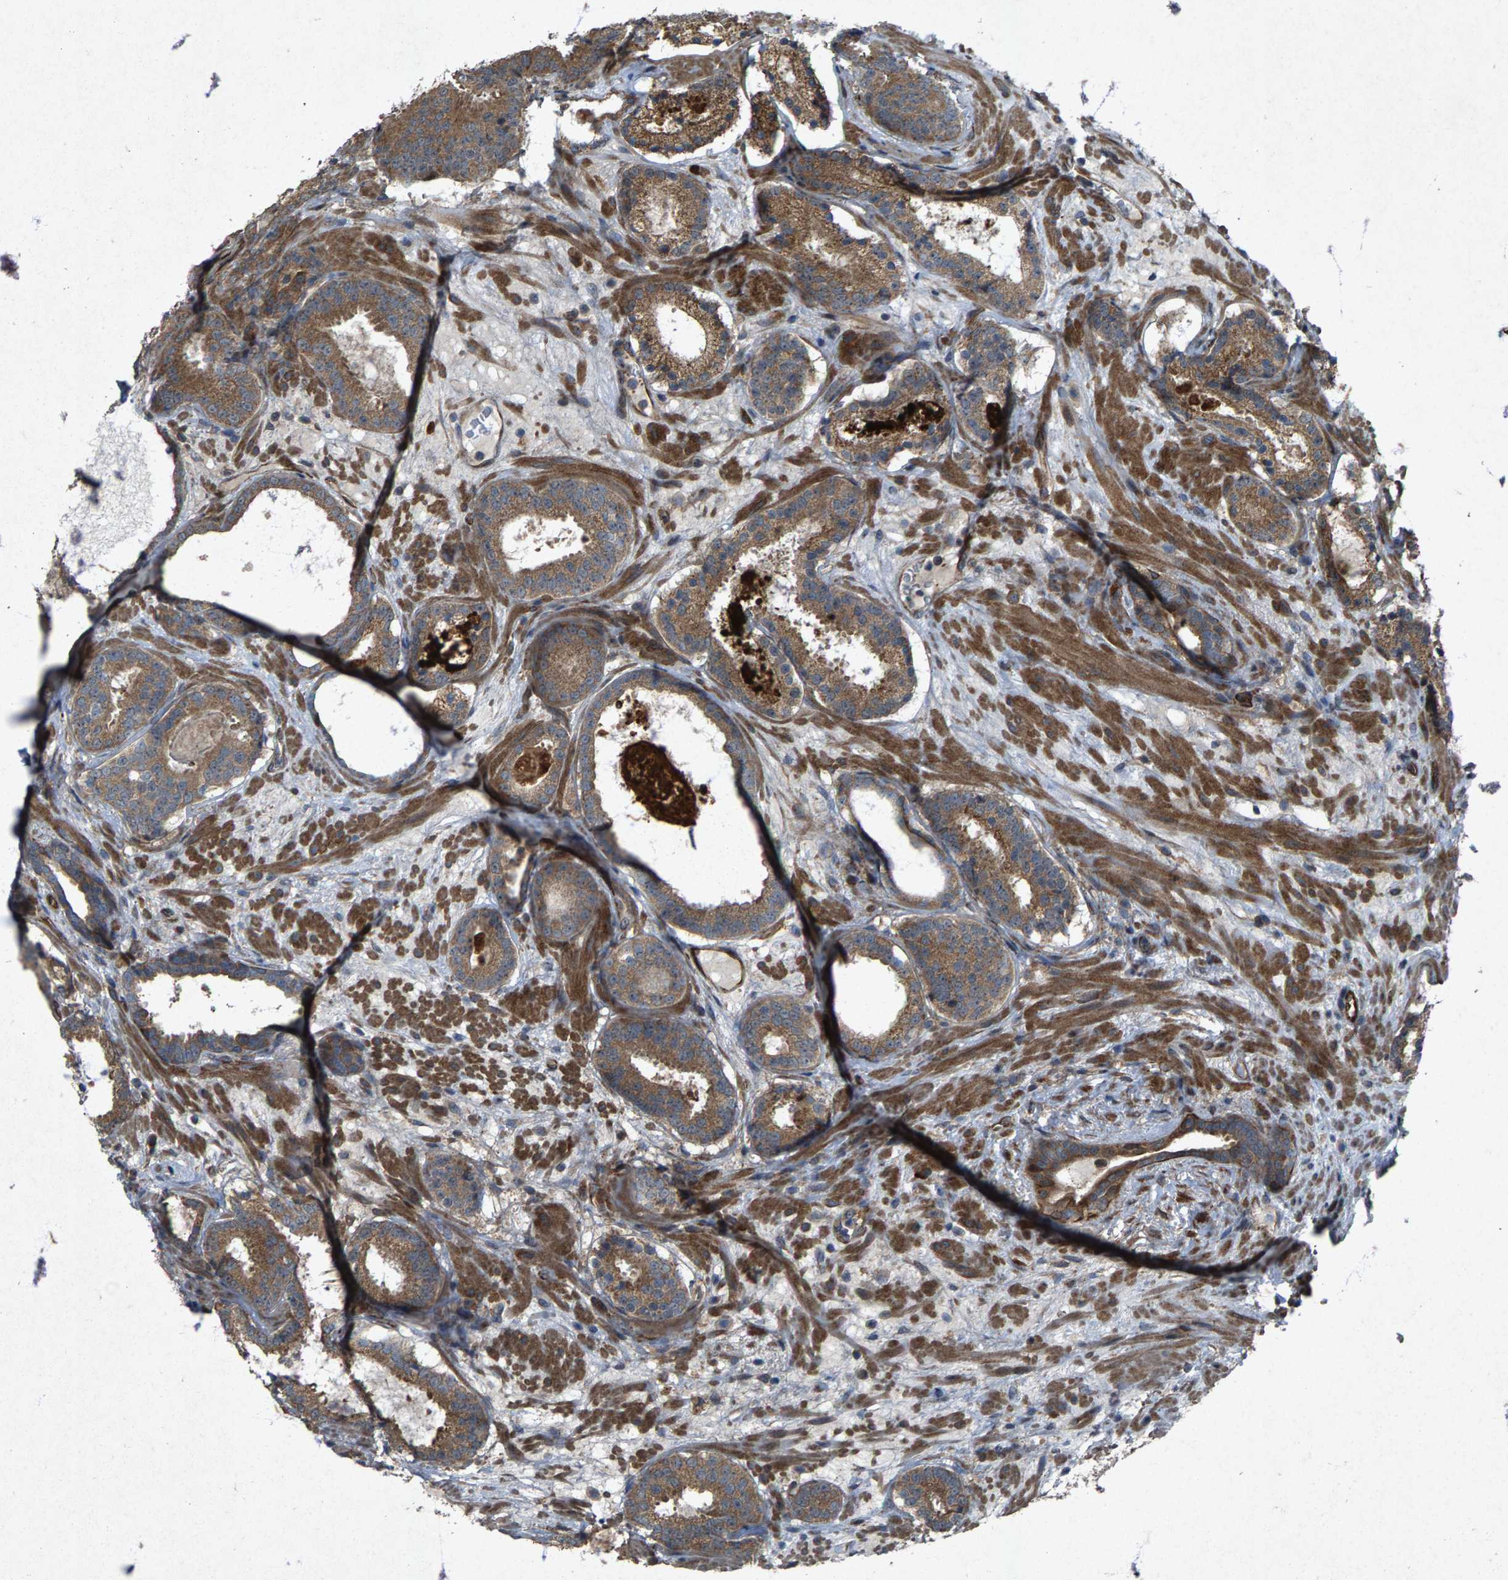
{"staining": {"intensity": "moderate", "quantity": ">75%", "location": "cytoplasmic/membranous"}, "tissue": "prostate cancer", "cell_type": "Tumor cells", "image_type": "cancer", "snomed": [{"axis": "morphology", "description": "Adenocarcinoma, Low grade"}, {"axis": "topography", "description": "Prostate"}], "caption": "Tumor cells display medium levels of moderate cytoplasmic/membranous staining in about >75% of cells in human adenocarcinoma (low-grade) (prostate). (DAB (3,3'-diaminobenzidine) IHC with brightfield microscopy, high magnification).", "gene": "LRRC72", "patient": {"sex": "male", "age": 69}}